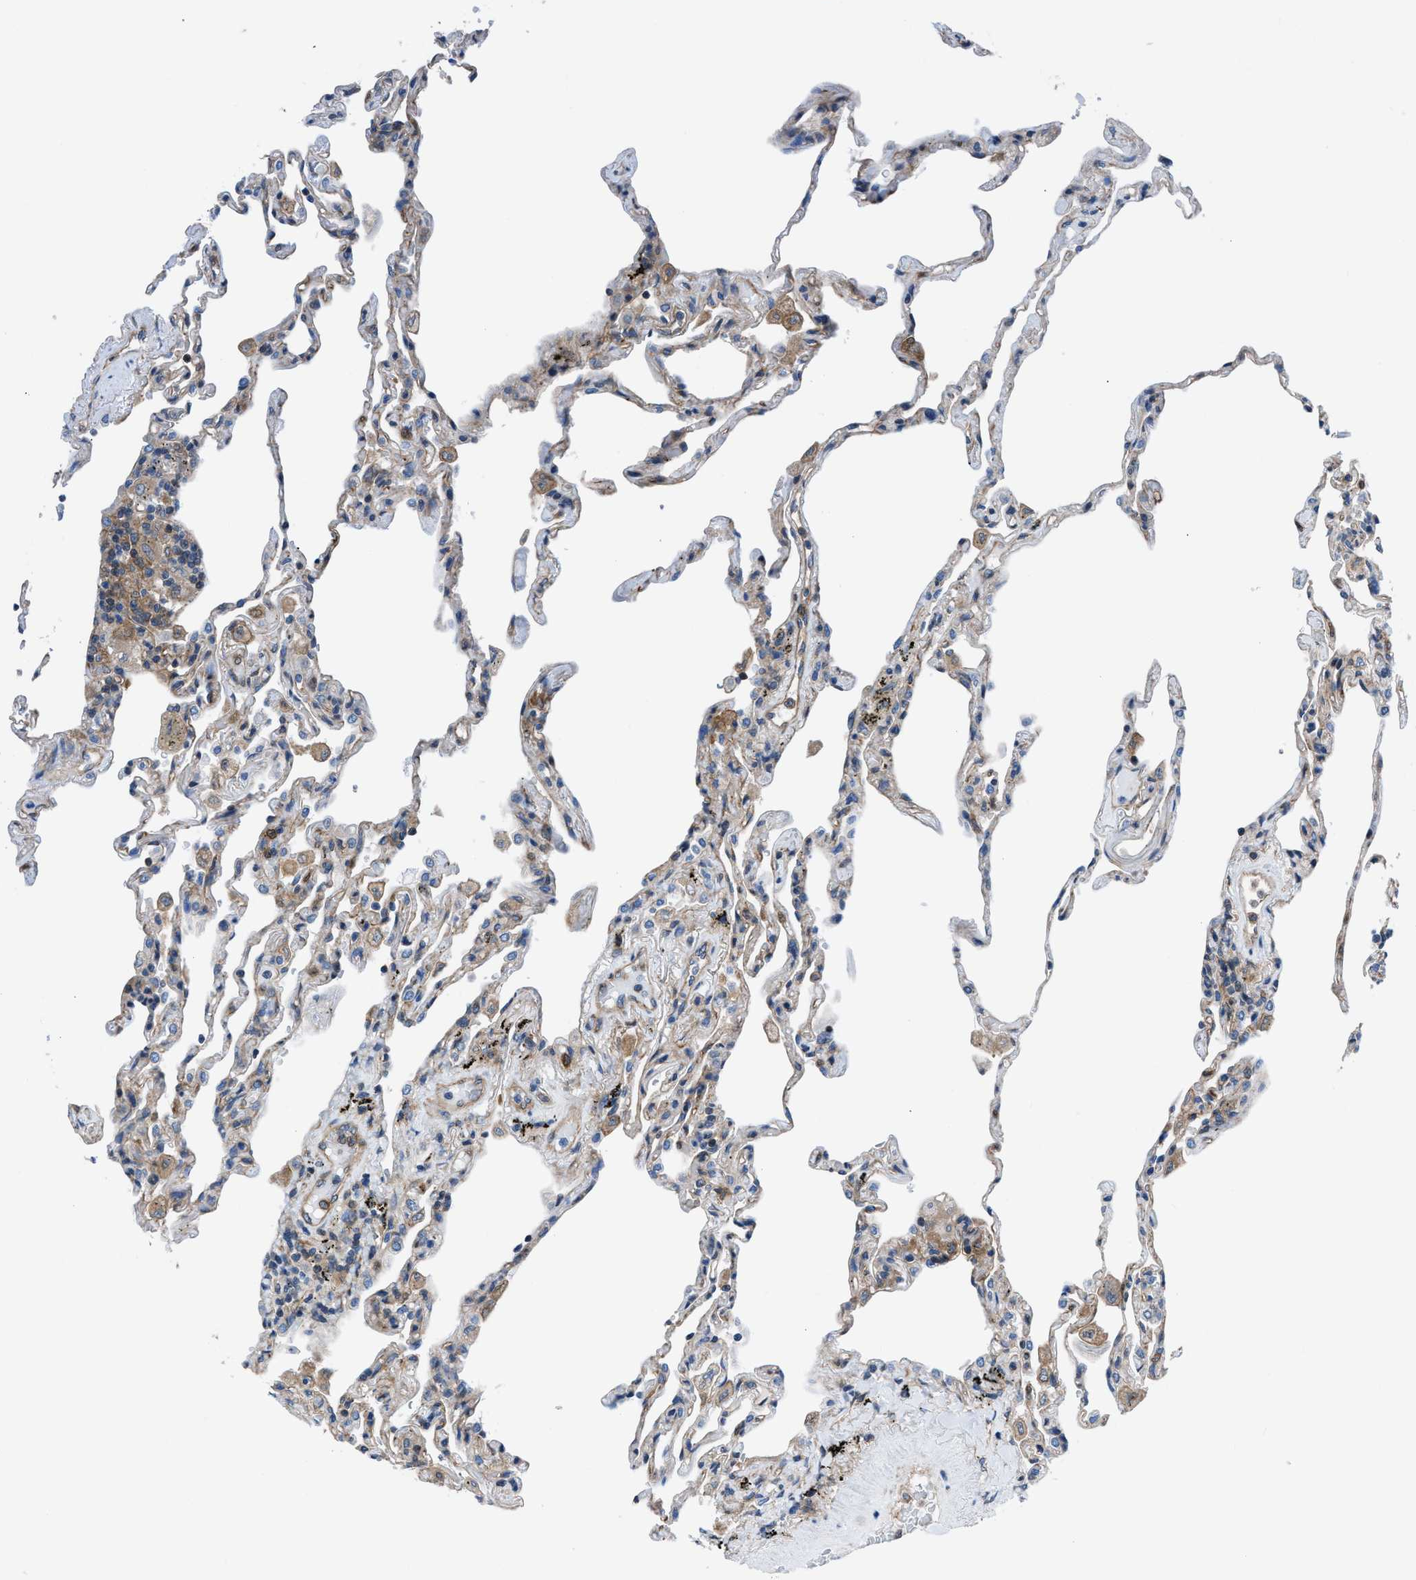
{"staining": {"intensity": "weak", "quantity": "<25%", "location": "cytoplasmic/membranous"}, "tissue": "lung", "cell_type": "Alveolar cells", "image_type": "normal", "snomed": [{"axis": "morphology", "description": "Normal tissue, NOS"}, {"axis": "topography", "description": "Lung"}], "caption": "IHC image of unremarkable lung: human lung stained with DAB shows no significant protein expression in alveolar cells. (Immunohistochemistry (ihc), brightfield microscopy, high magnification).", "gene": "DMAC1", "patient": {"sex": "male", "age": 59}}